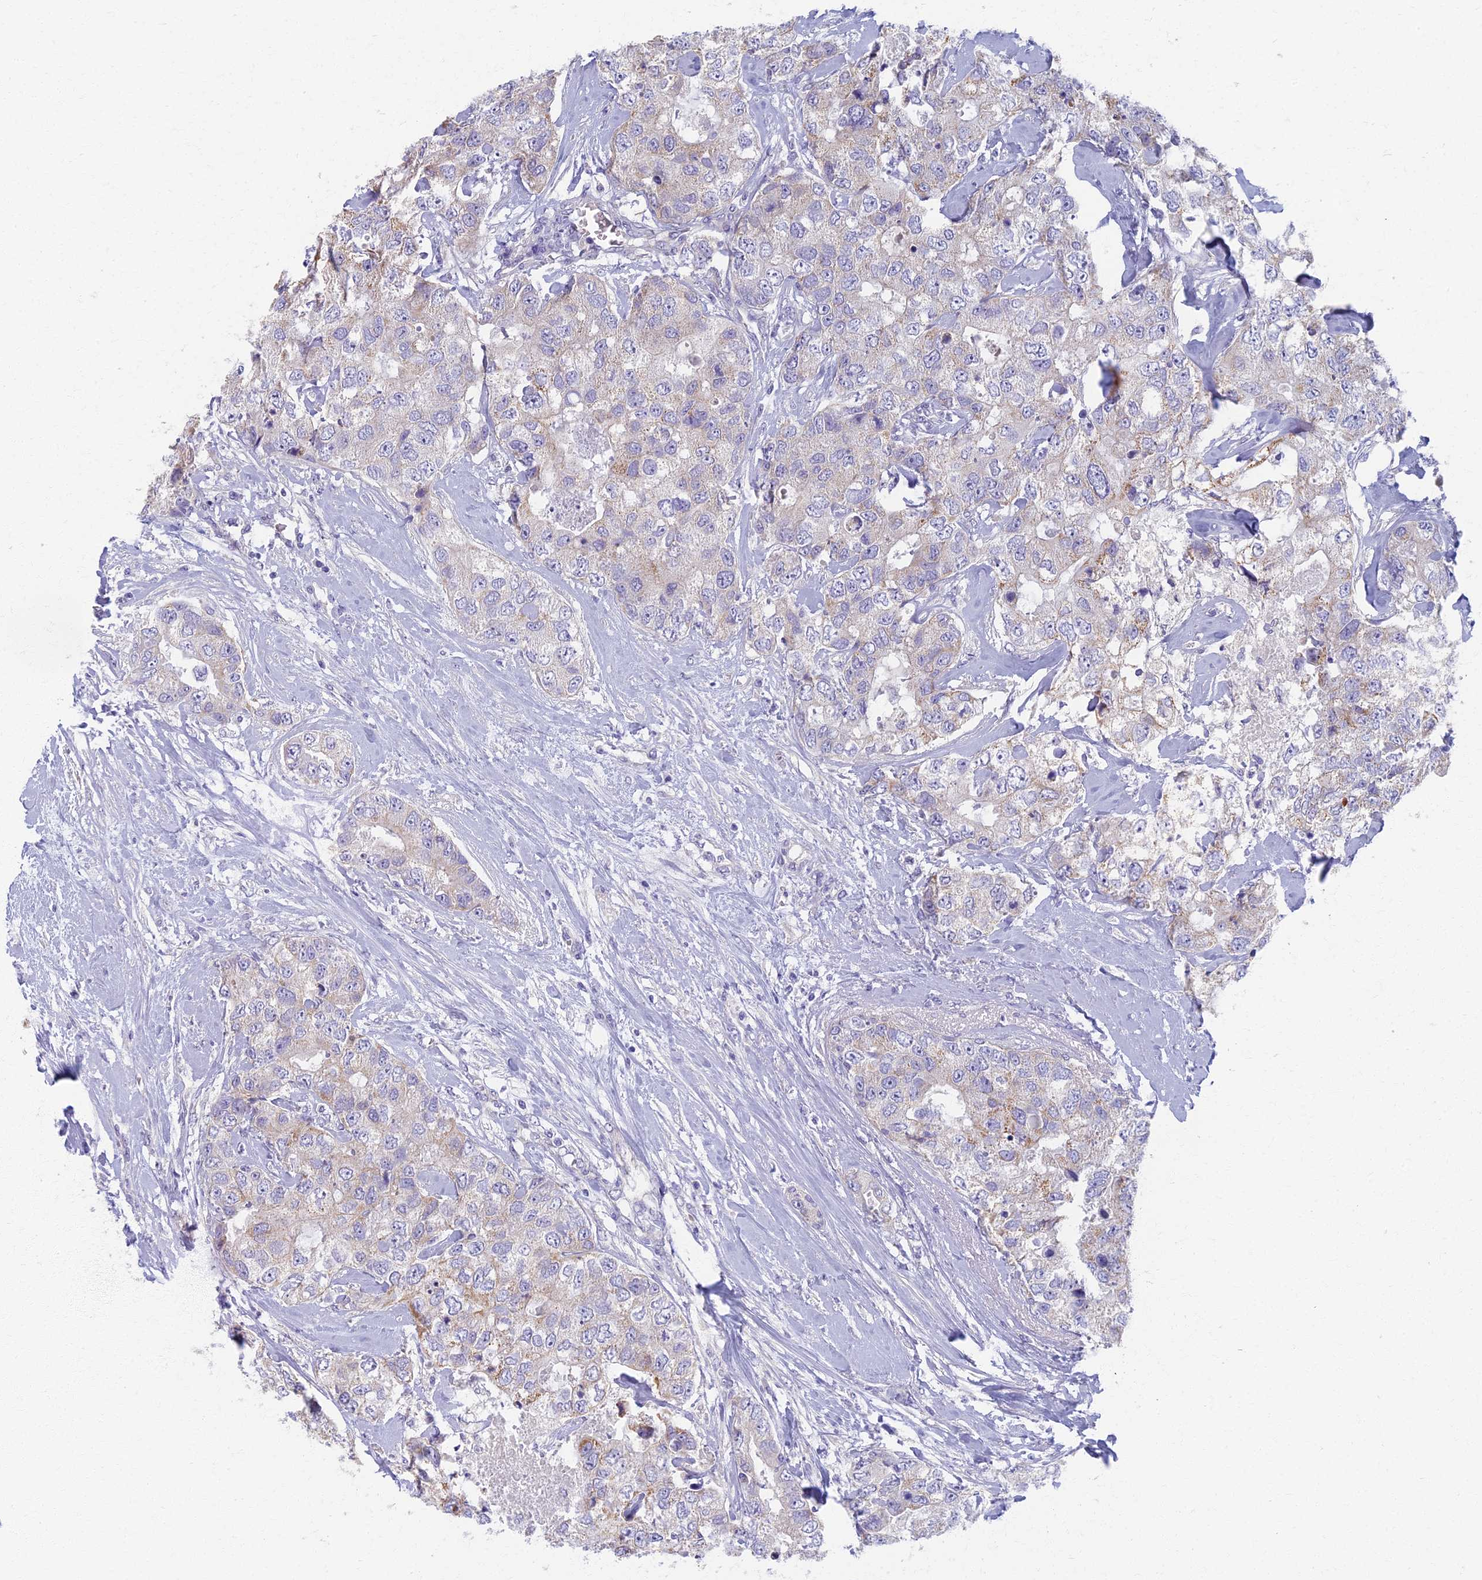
{"staining": {"intensity": "weak", "quantity": "<25%", "location": "cytoplasmic/membranous"}, "tissue": "breast cancer", "cell_type": "Tumor cells", "image_type": "cancer", "snomed": [{"axis": "morphology", "description": "Duct carcinoma"}, {"axis": "topography", "description": "Breast"}], "caption": "Breast cancer (infiltrating ductal carcinoma) stained for a protein using IHC exhibits no expression tumor cells.", "gene": "AP4E1", "patient": {"sex": "female", "age": 62}}